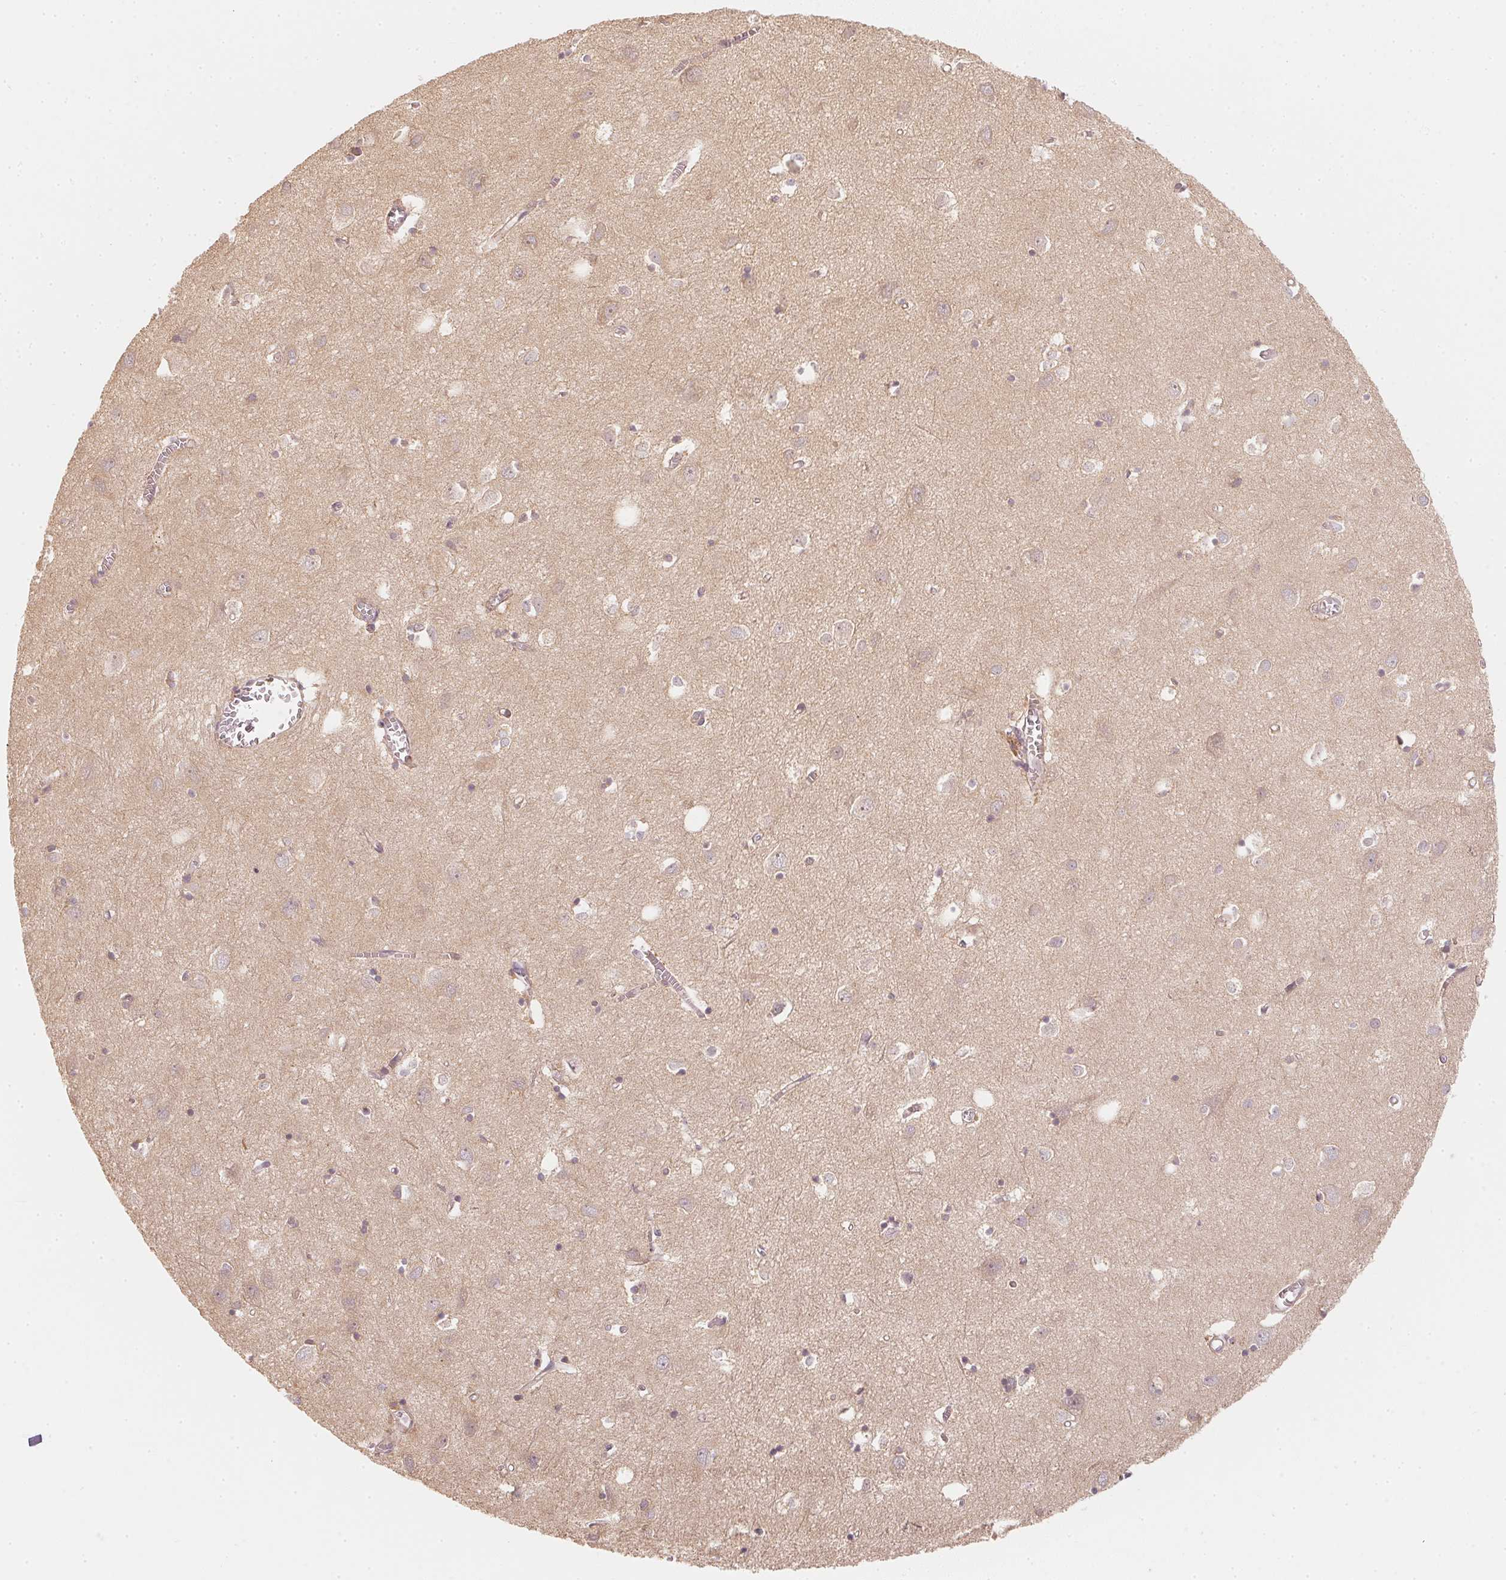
{"staining": {"intensity": "weak", "quantity": "<25%", "location": "cytoplasmic/membranous"}, "tissue": "cerebral cortex", "cell_type": "Endothelial cells", "image_type": "normal", "snomed": [{"axis": "morphology", "description": "Normal tissue, NOS"}, {"axis": "topography", "description": "Cerebral cortex"}], "caption": "This image is of normal cerebral cortex stained with IHC to label a protein in brown with the nuclei are counter-stained blue. There is no staining in endothelial cells. (DAB (3,3'-diaminobenzidine) immunohistochemistry with hematoxylin counter stain).", "gene": "WDR54", "patient": {"sex": "male", "age": 70}}